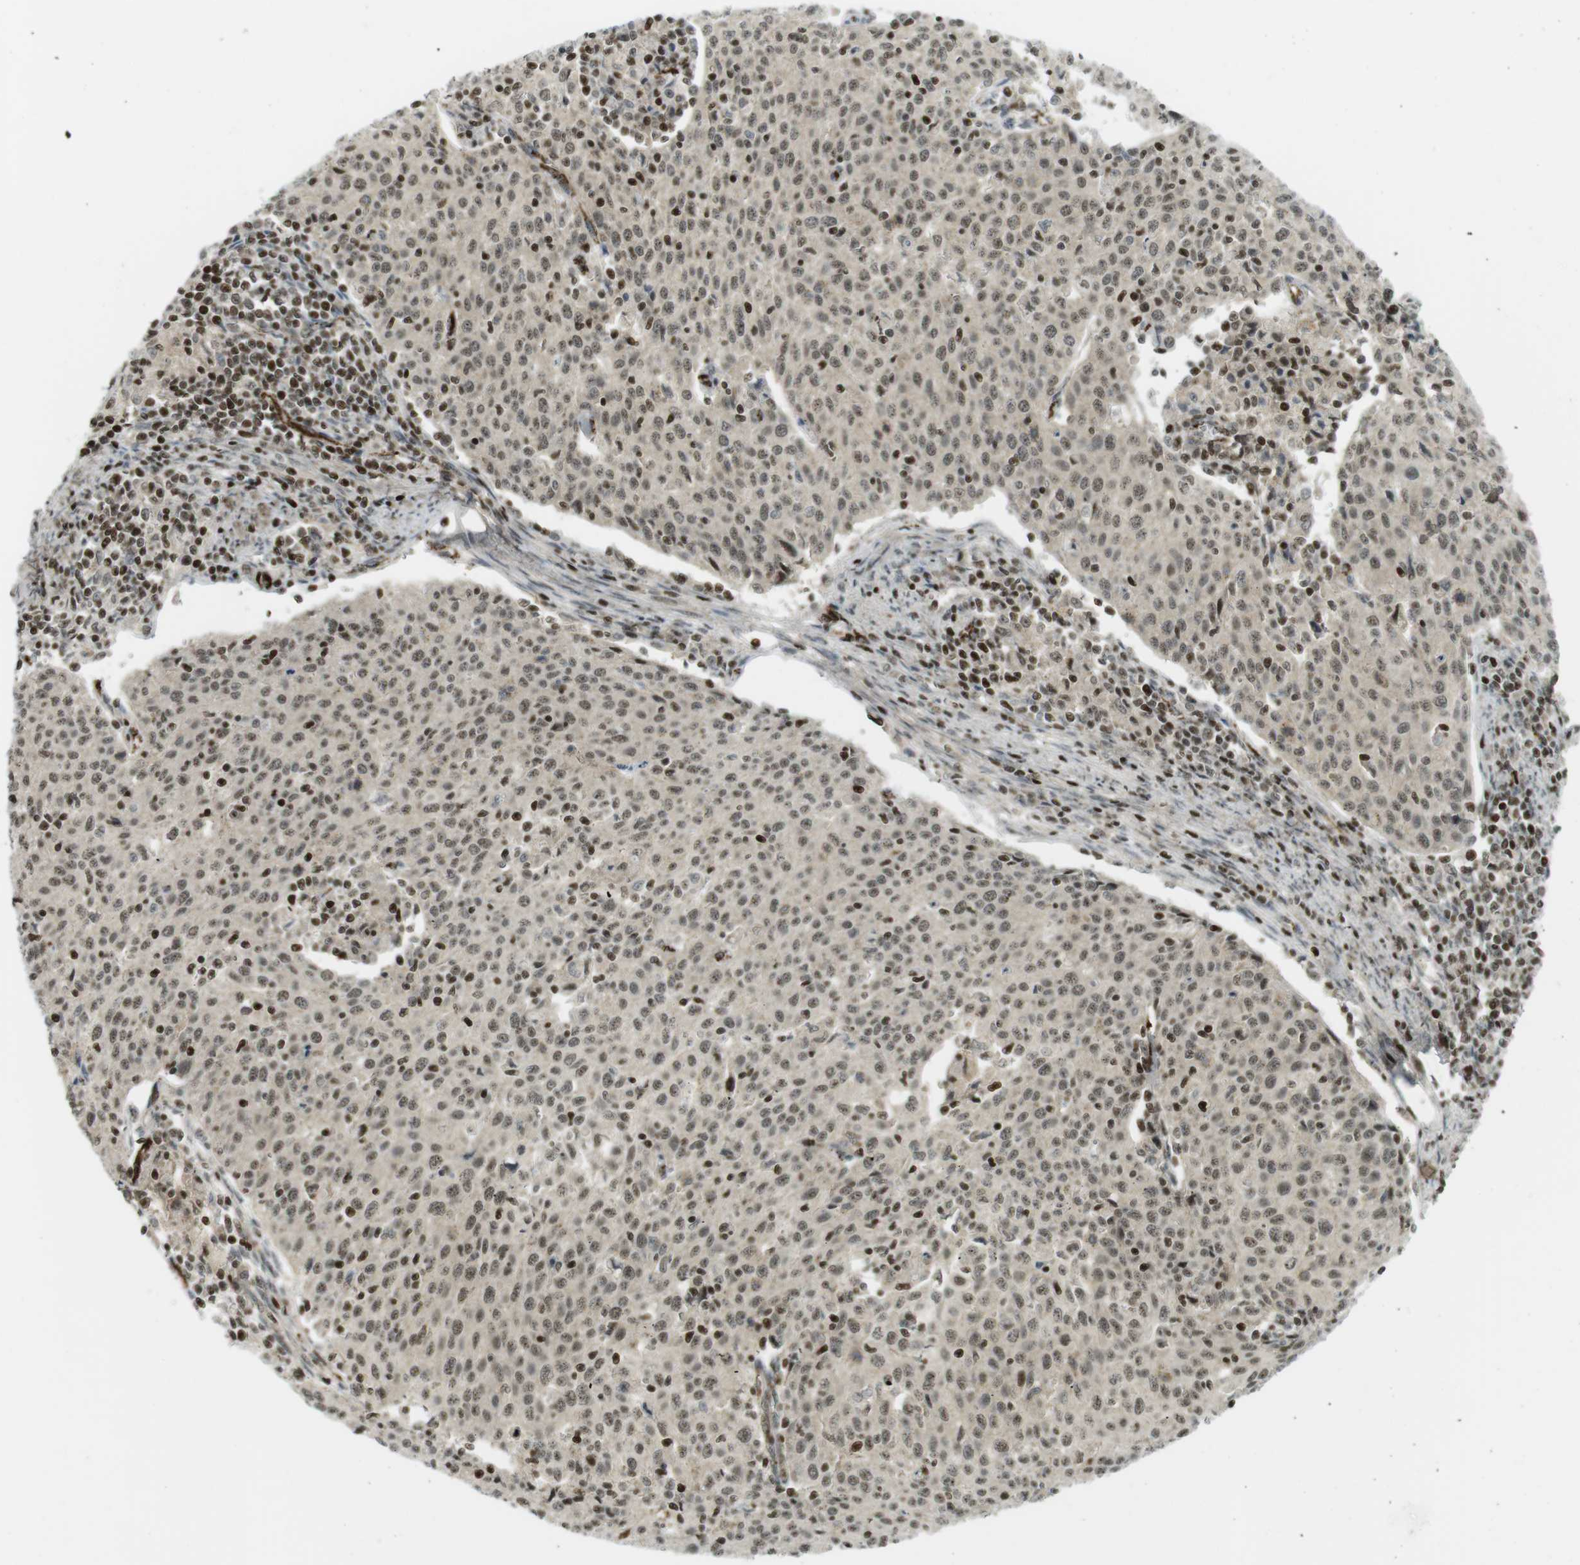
{"staining": {"intensity": "weak", "quantity": ">75%", "location": "cytoplasmic/membranous,nuclear"}, "tissue": "cervical cancer", "cell_type": "Tumor cells", "image_type": "cancer", "snomed": [{"axis": "morphology", "description": "Squamous cell carcinoma, NOS"}, {"axis": "topography", "description": "Cervix"}], "caption": "Immunohistochemical staining of human squamous cell carcinoma (cervical) demonstrates low levels of weak cytoplasmic/membranous and nuclear protein expression in approximately >75% of tumor cells.", "gene": "PPP1R13B", "patient": {"sex": "female", "age": 38}}